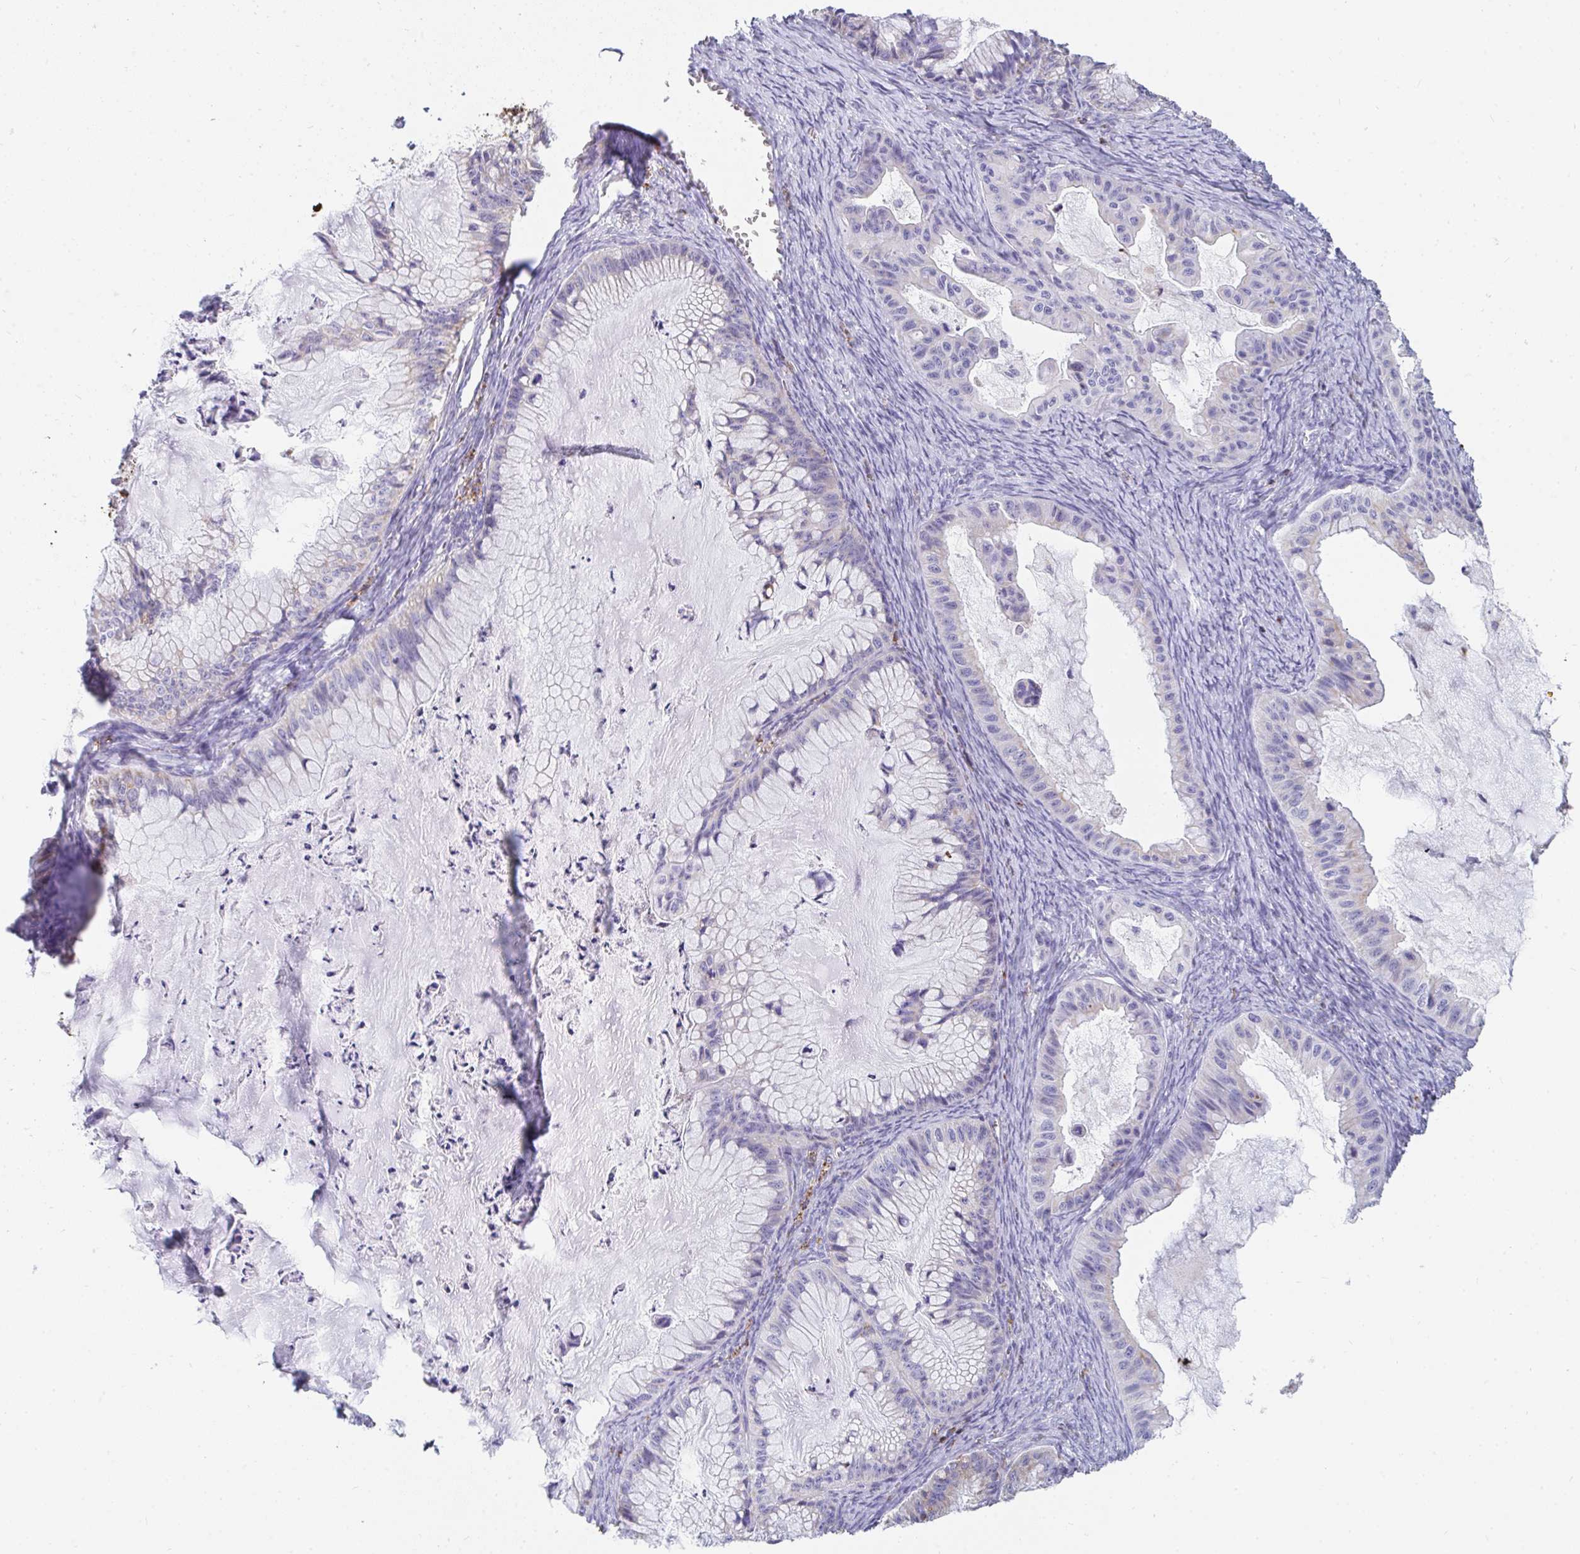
{"staining": {"intensity": "negative", "quantity": "none", "location": "none"}, "tissue": "ovarian cancer", "cell_type": "Tumor cells", "image_type": "cancer", "snomed": [{"axis": "morphology", "description": "Cystadenocarcinoma, mucinous, NOS"}, {"axis": "topography", "description": "Ovary"}], "caption": "Mucinous cystadenocarcinoma (ovarian) was stained to show a protein in brown. There is no significant positivity in tumor cells.", "gene": "AIFM1", "patient": {"sex": "female", "age": 72}}